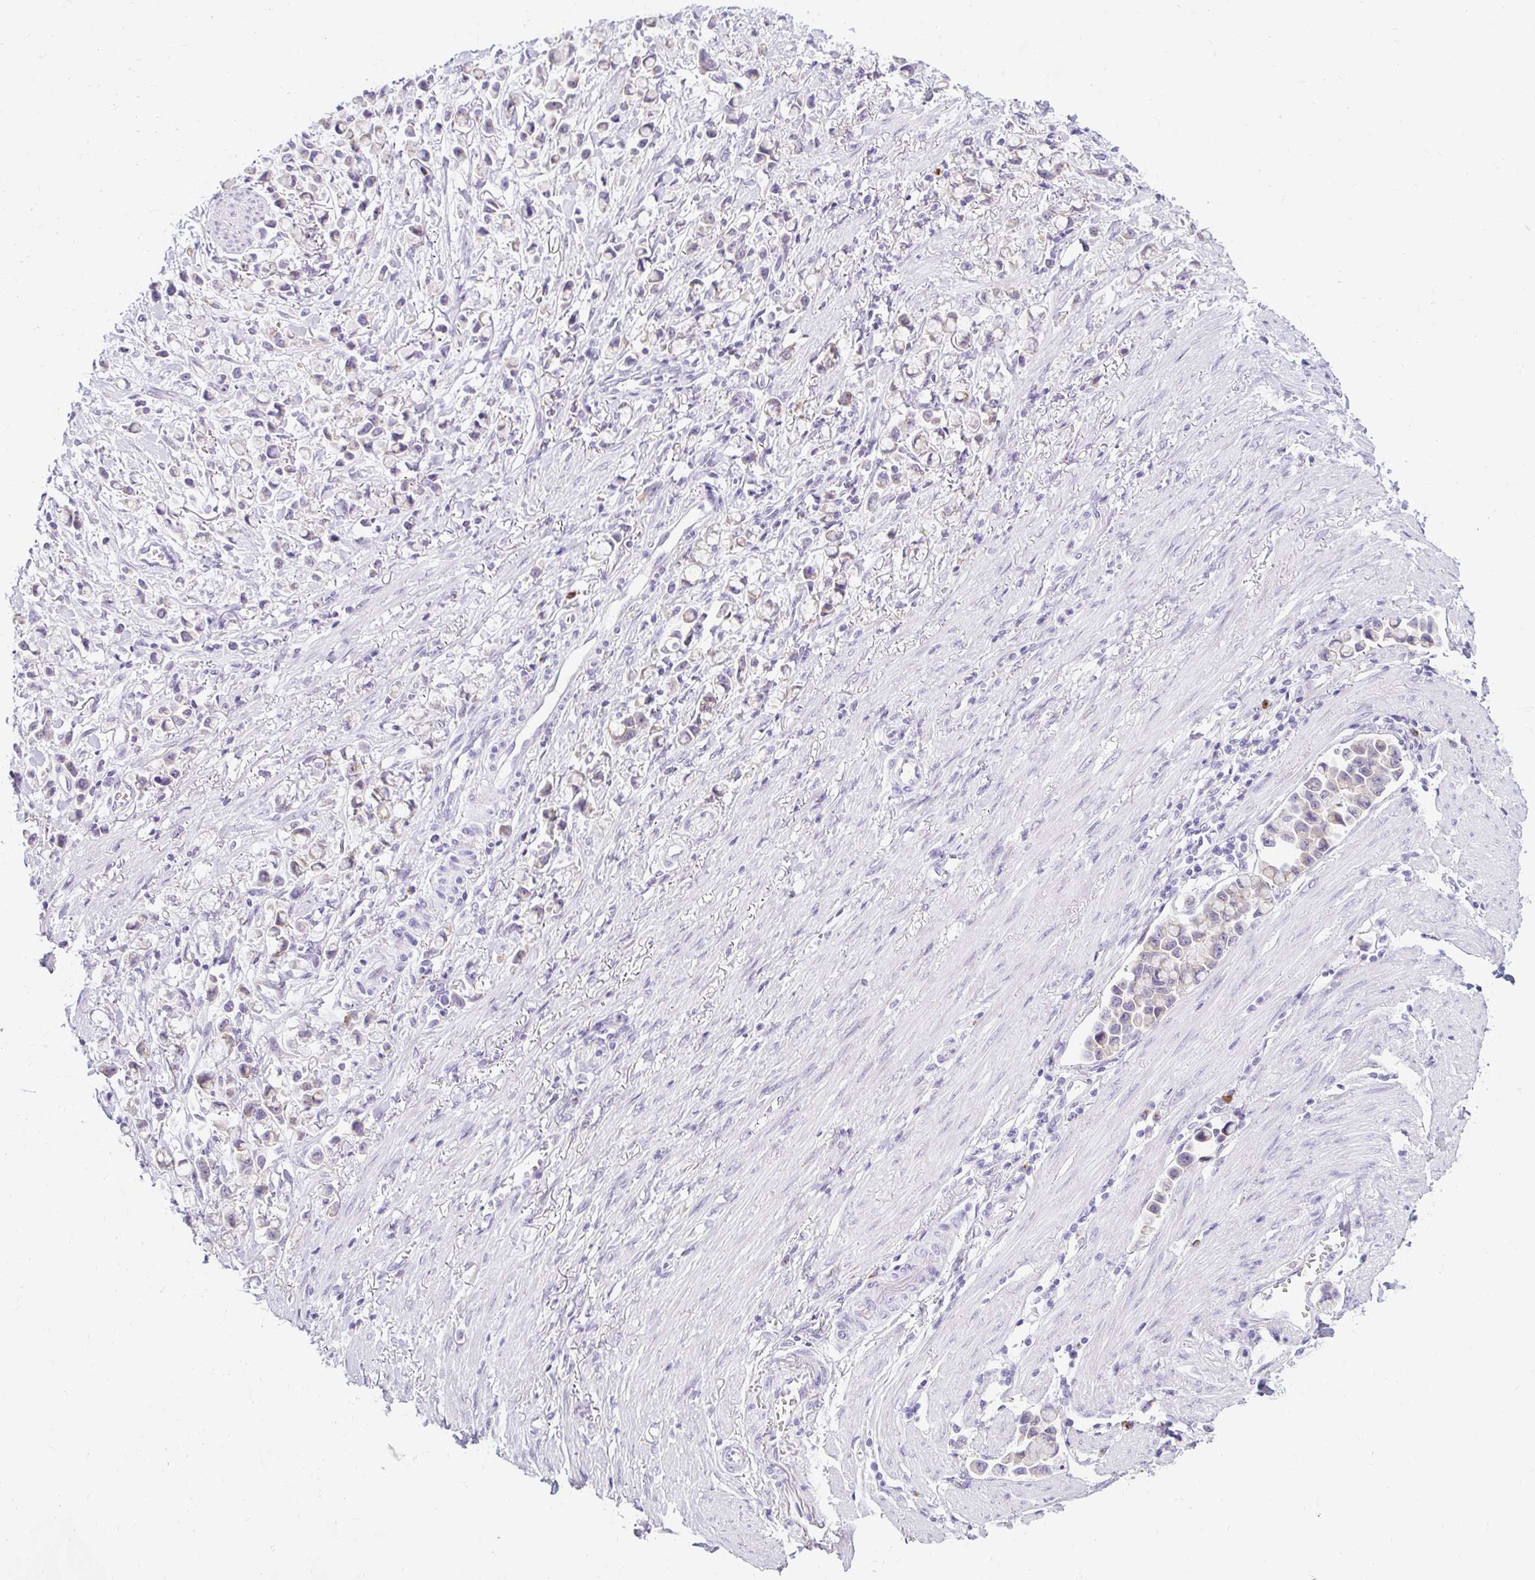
{"staining": {"intensity": "negative", "quantity": "none", "location": "none"}, "tissue": "stomach cancer", "cell_type": "Tumor cells", "image_type": "cancer", "snomed": [{"axis": "morphology", "description": "Adenocarcinoma, NOS"}, {"axis": "topography", "description": "Stomach"}], "caption": "IHC of human stomach cancer (adenocarcinoma) demonstrates no expression in tumor cells.", "gene": "GOLGA8A", "patient": {"sex": "female", "age": 81}}